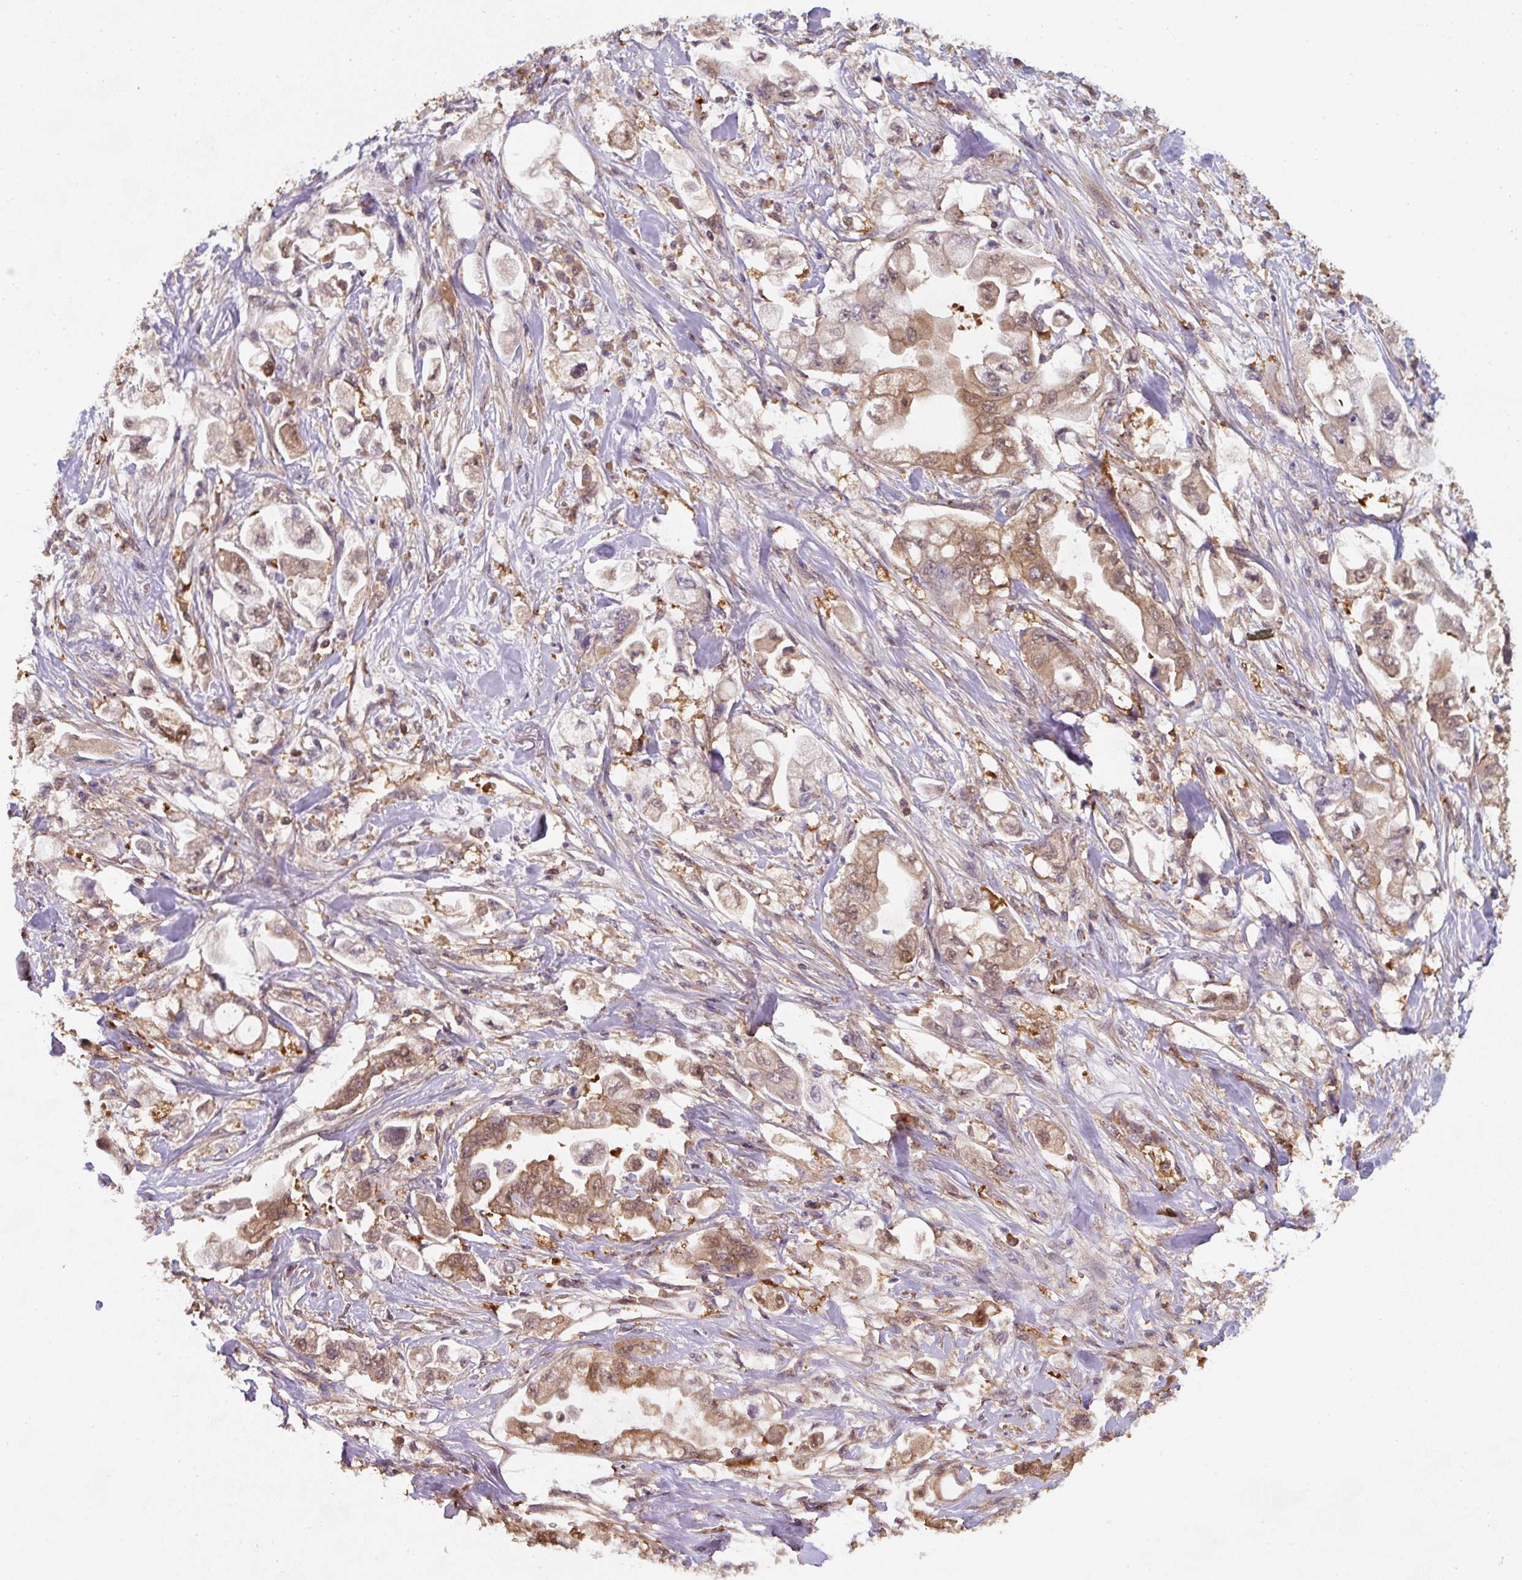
{"staining": {"intensity": "moderate", "quantity": ">75%", "location": "cytoplasmic/membranous"}, "tissue": "stomach cancer", "cell_type": "Tumor cells", "image_type": "cancer", "snomed": [{"axis": "morphology", "description": "Adenocarcinoma, NOS"}, {"axis": "topography", "description": "Stomach"}], "caption": "Brown immunohistochemical staining in stomach cancer demonstrates moderate cytoplasmic/membranous expression in about >75% of tumor cells. Immunohistochemistry stains the protein in brown and the nuclei are stained blue.", "gene": "ST13", "patient": {"sex": "male", "age": 62}}